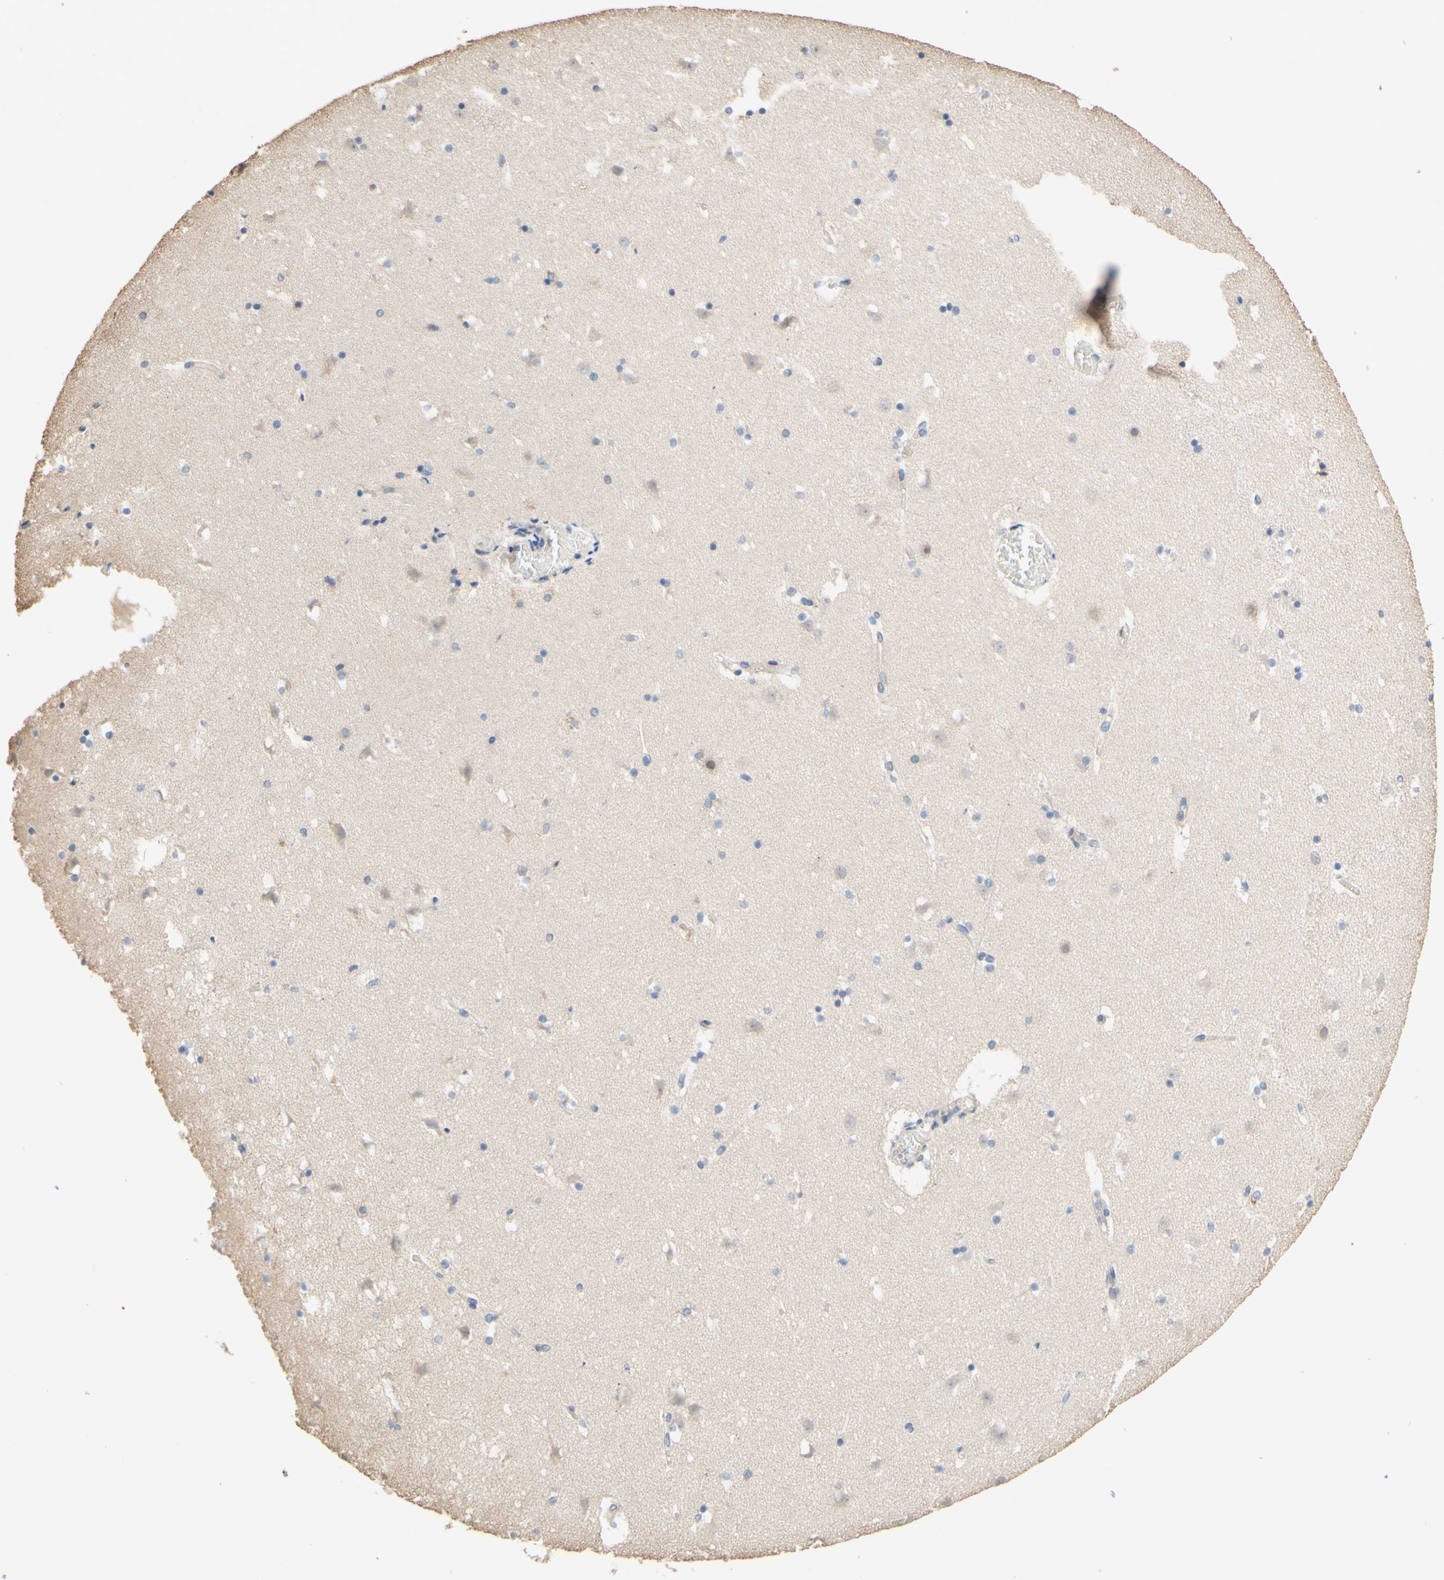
{"staining": {"intensity": "negative", "quantity": "none", "location": "none"}, "tissue": "caudate", "cell_type": "Glial cells", "image_type": "normal", "snomed": [{"axis": "morphology", "description": "Normal tissue, NOS"}, {"axis": "topography", "description": "Lateral ventricle wall"}], "caption": "Immunohistochemistry (IHC) micrograph of benign caudate stained for a protein (brown), which shows no positivity in glial cells.", "gene": "SMIM19", "patient": {"sex": "male", "age": 45}}